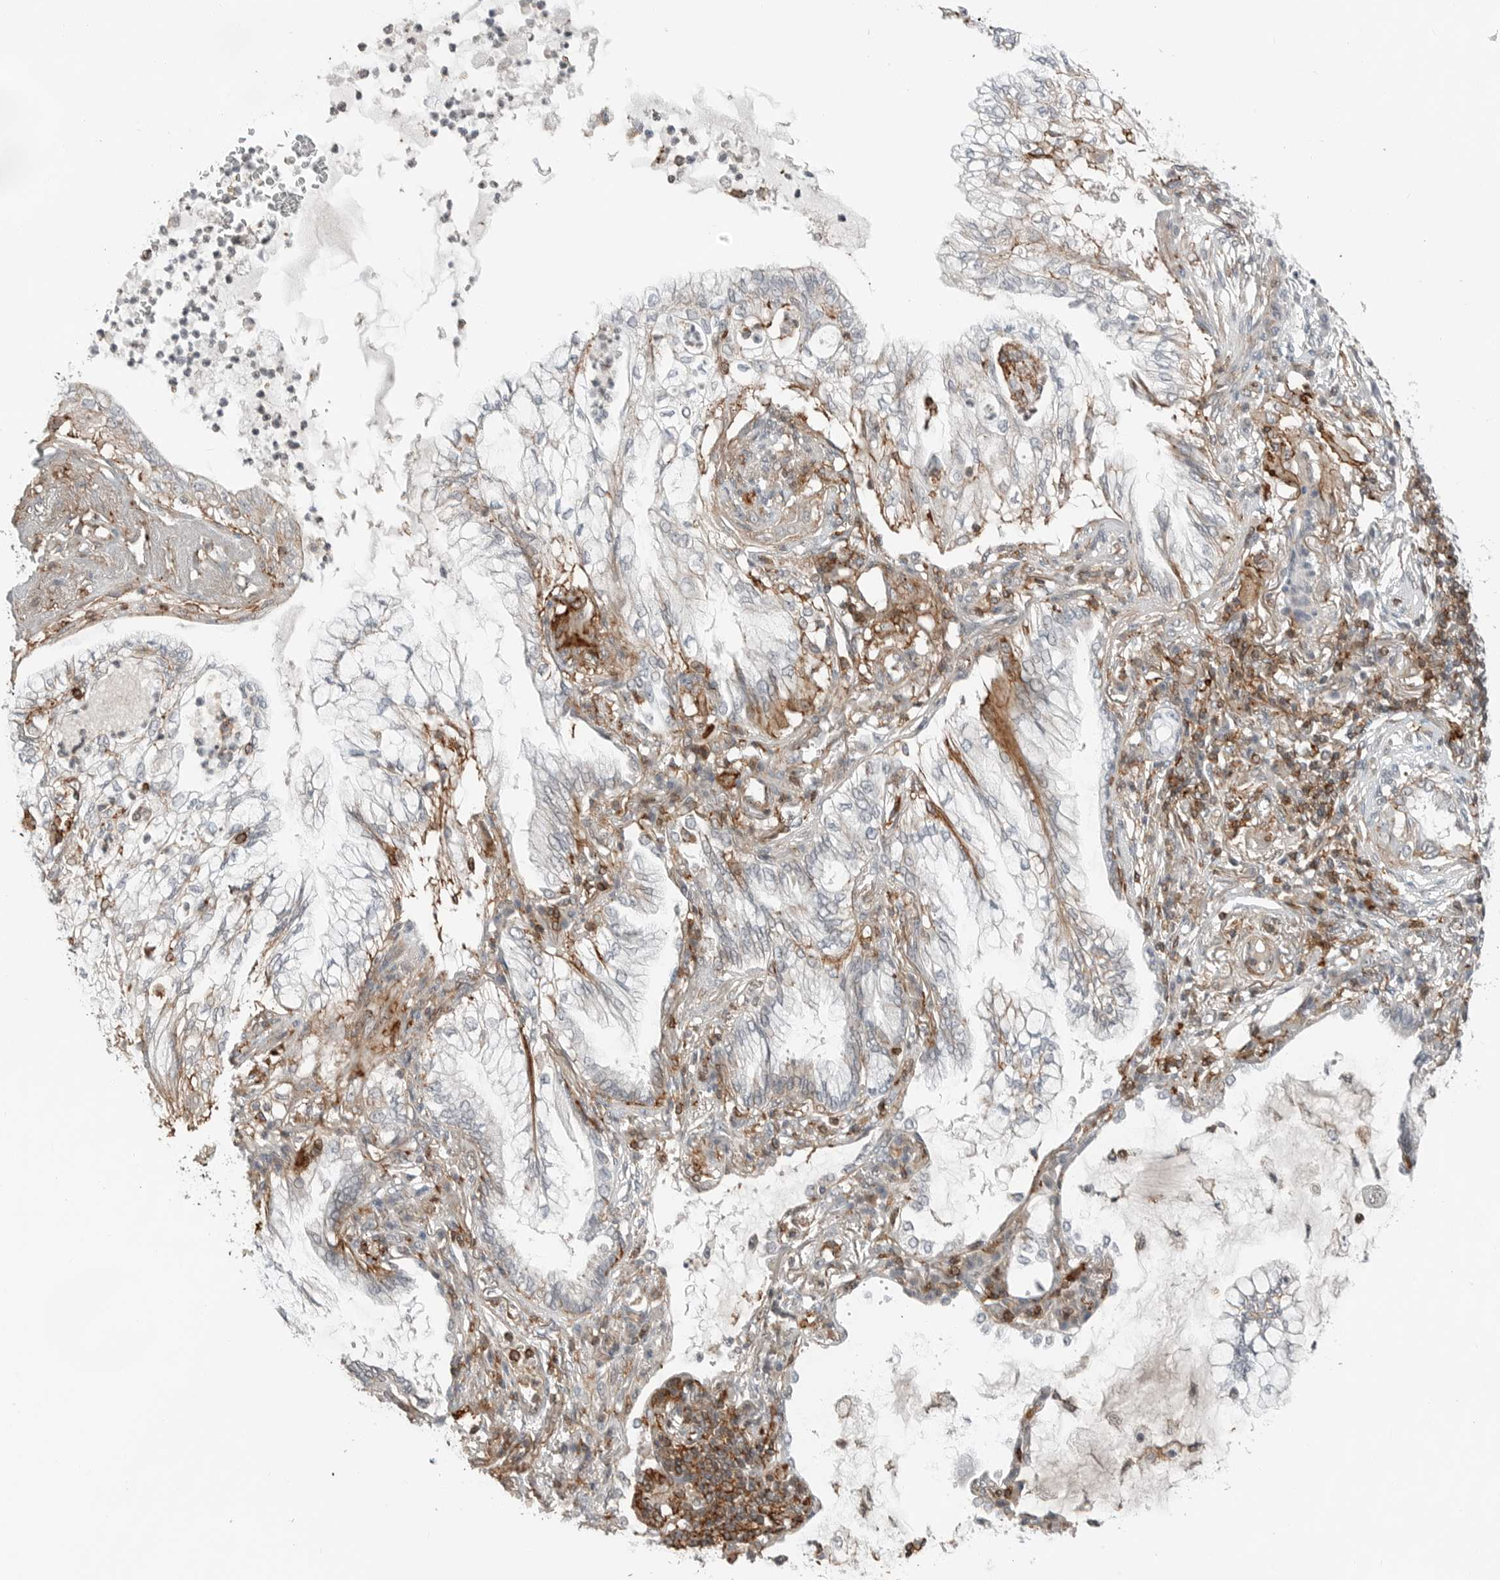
{"staining": {"intensity": "negative", "quantity": "none", "location": "none"}, "tissue": "lung cancer", "cell_type": "Tumor cells", "image_type": "cancer", "snomed": [{"axis": "morphology", "description": "Adenocarcinoma, NOS"}, {"axis": "topography", "description": "Lung"}], "caption": "The photomicrograph exhibits no staining of tumor cells in lung adenocarcinoma. Nuclei are stained in blue.", "gene": "LEFTY2", "patient": {"sex": "female", "age": 70}}